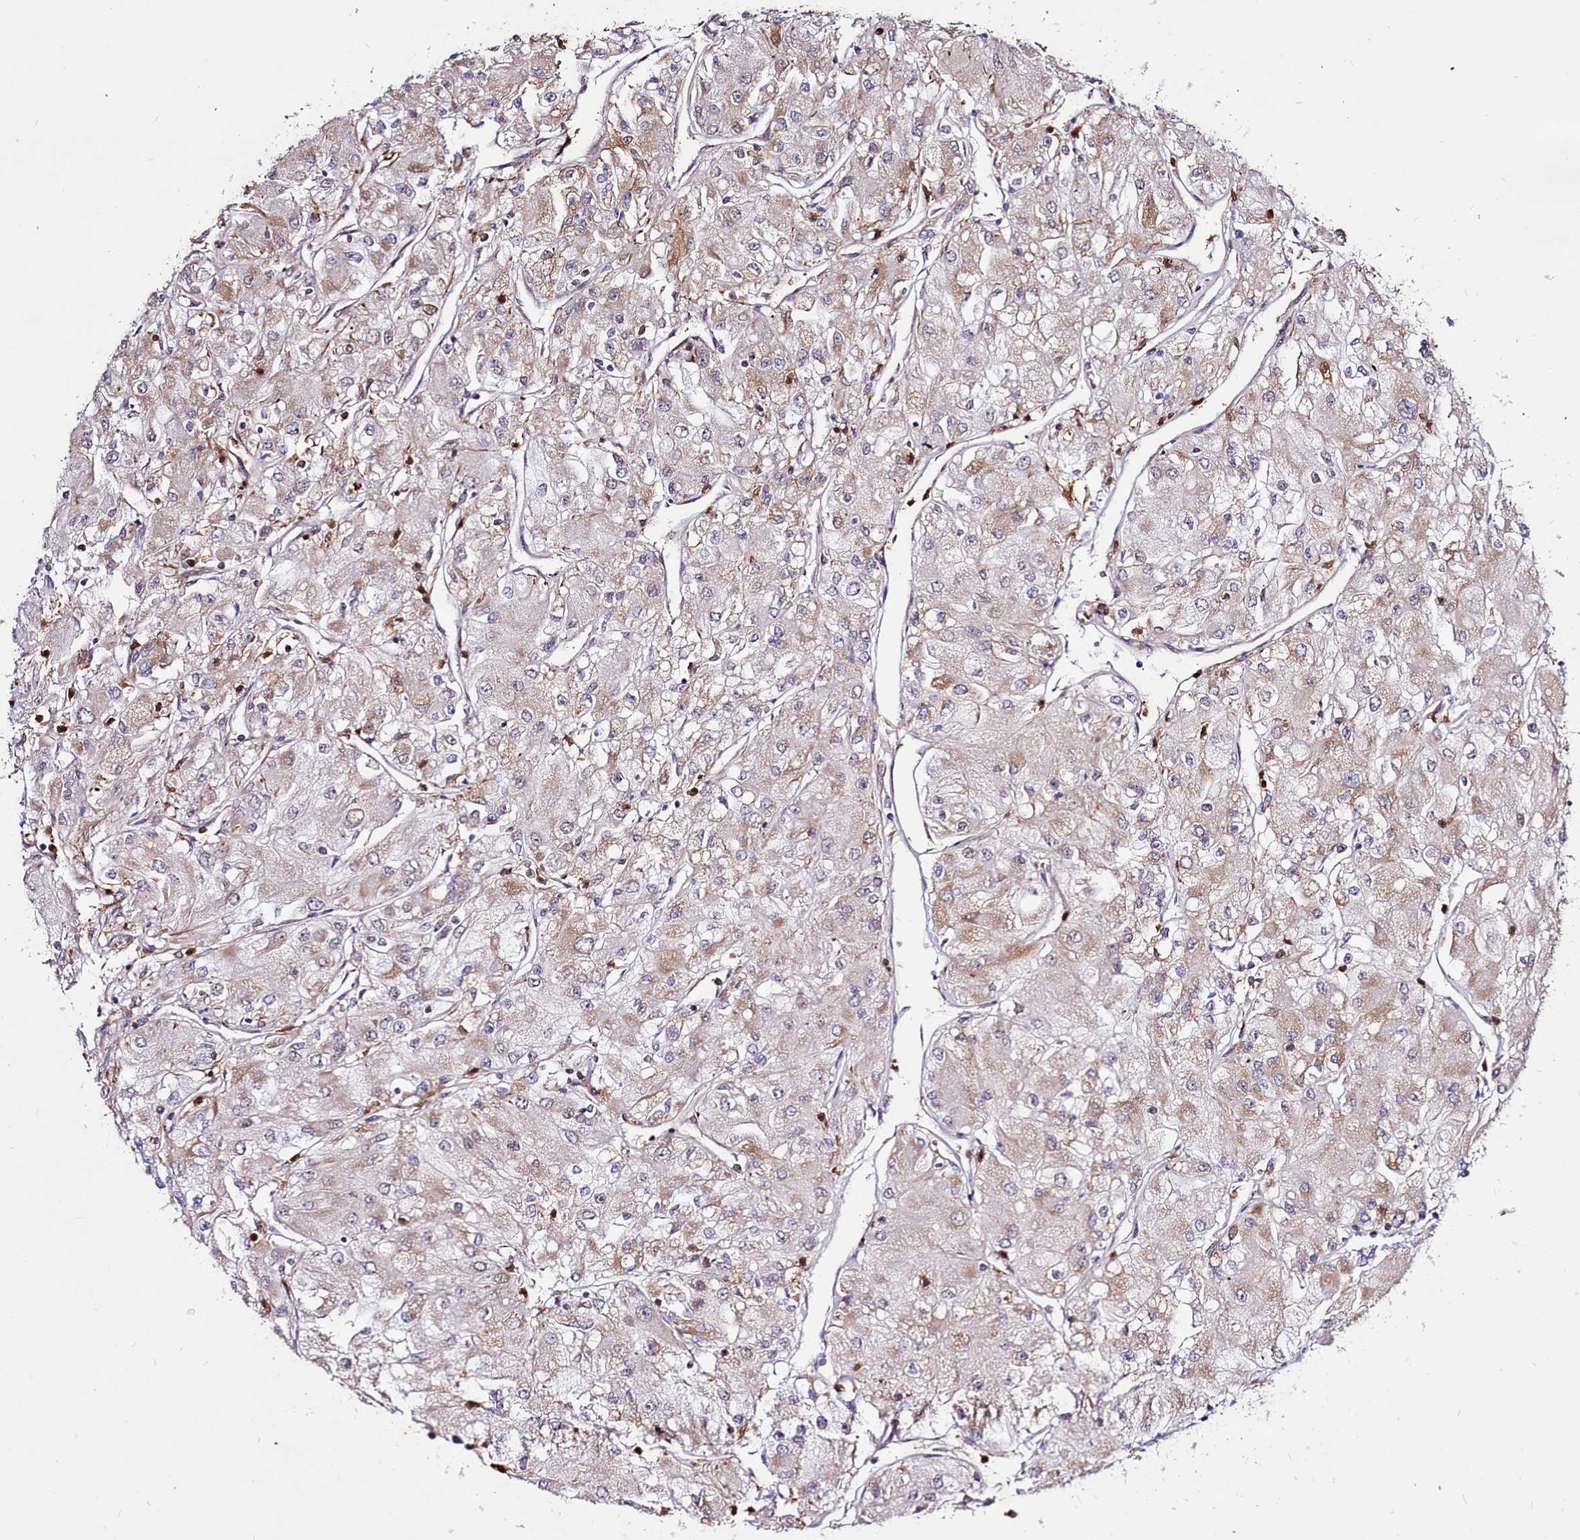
{"staining": {"intensity": "weak", "quantity": "25%-75%", "location": "cytoplasmic/membranous"}, "tissue": "renal cancer", "cell_type": "Tumor cells", "image_type": "cancer", "snomed": [{"axis": "morphology", "description": "Adenocarcinoma, NOS"}, {"axis": "topography", "description": "Kidney"}], "caption": "This photomicrograph shows immunohistochemistry (IHC) staining of human renal adenocarcinoma, with low weak cytoplasmic/membranous expression in about 25%-75% of tumor cells.", "gene": "CLK3", "patient": {"sex": "male", "age": 80}}